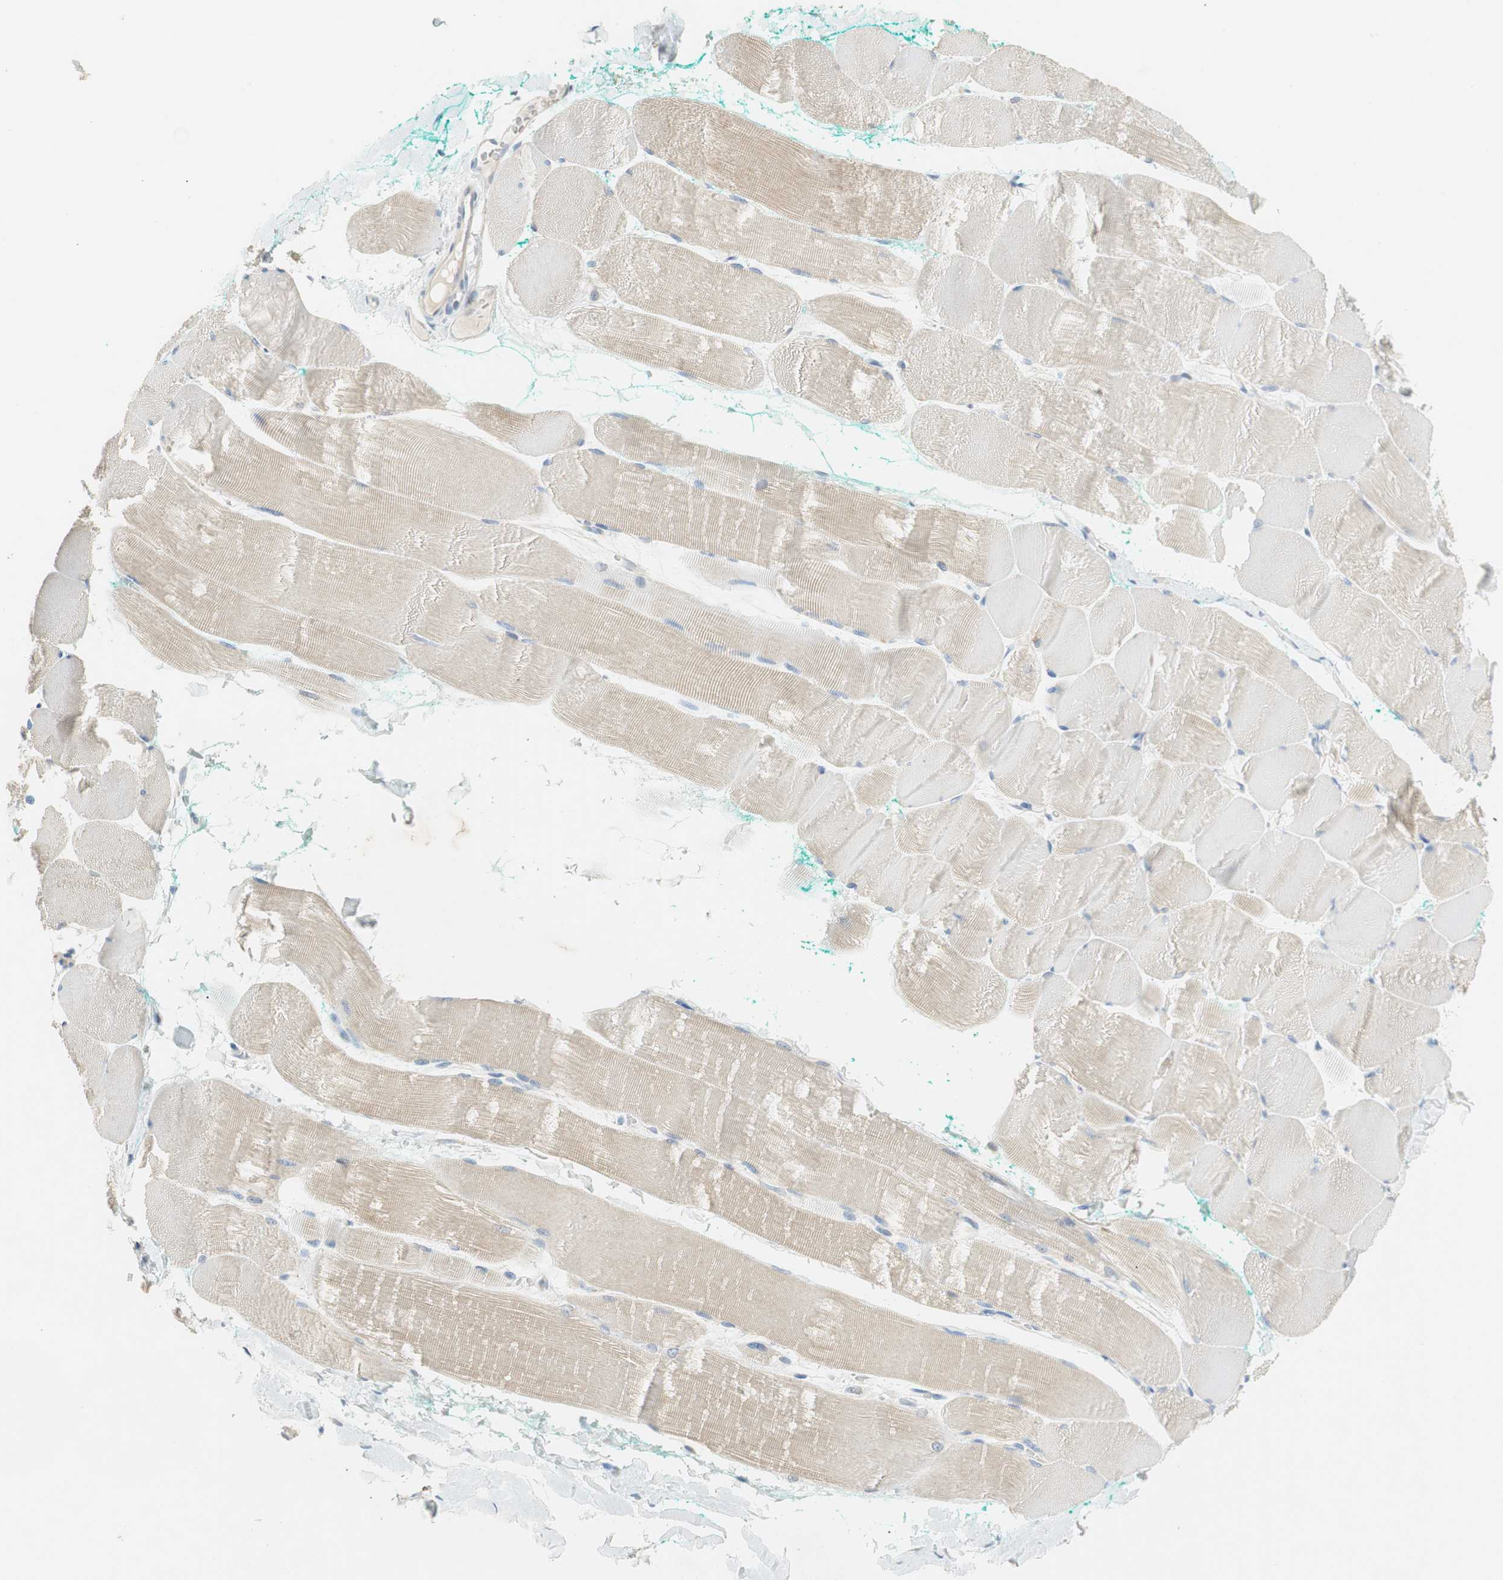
{"staining": {"intensity": "weak", "quantity": "25%-75%", "location": "cytoplasmic/membranous"}, "tissue": "skeletal muscle", "cell_type": "Myocytes", "image_type": "normal", "snomed": [{"axis": "morphology", "description": "Normal tissue, NOS"}, {"axis": "morphology", "description": "Squamous cell carcinoma, NOS"}, {"axis": "topography", "description": "Skeletal muscle"}], "caption": "An image showing weak cytoplasmic/membranous positivity in approximately 25%-75% of myocytes in normal skeletal muscle, as visualized by brown immunohistochemical staining.", "gene": "CCM2L", "patient": {"sex": "male", "age": 51}}